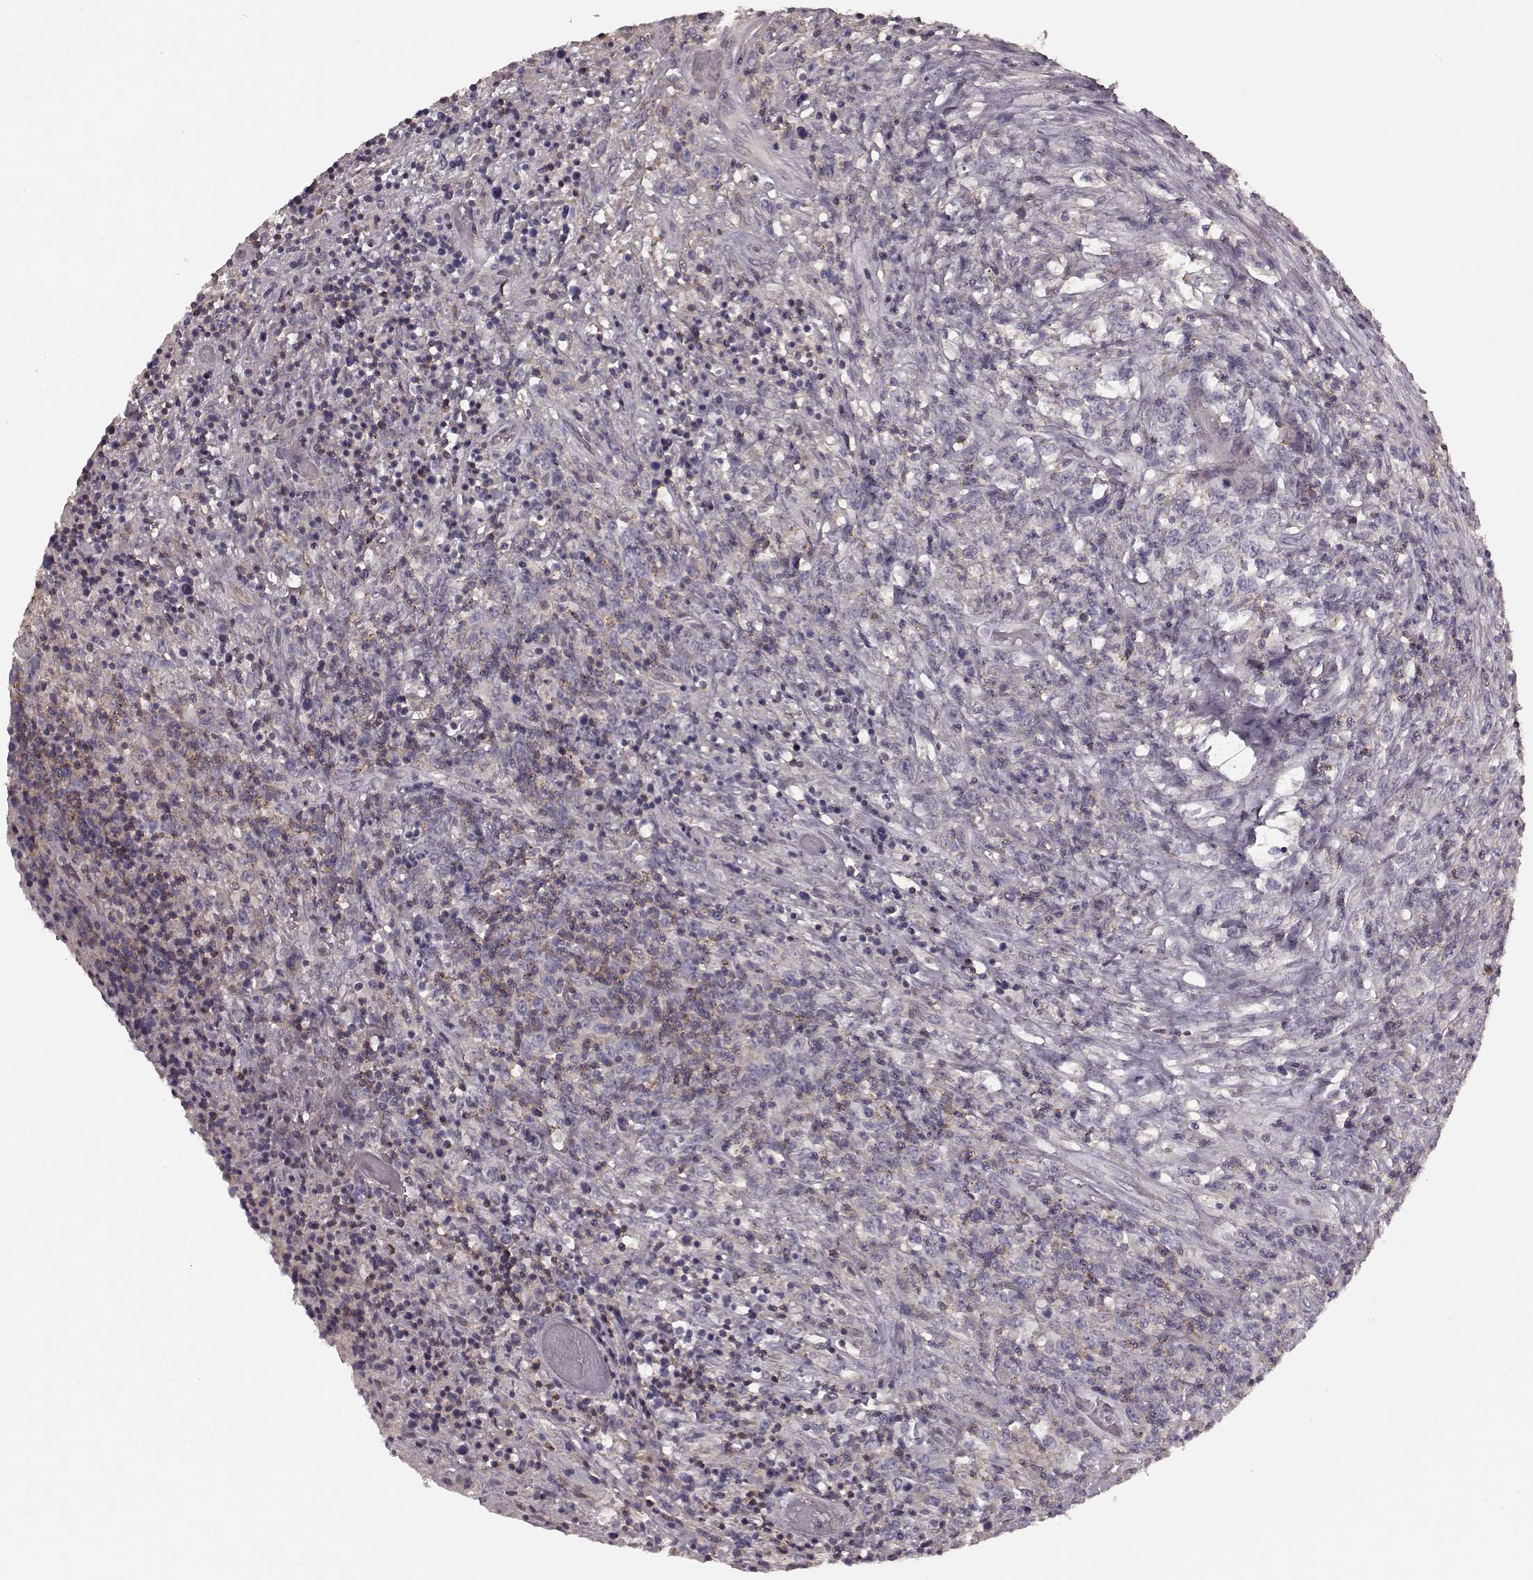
{"staining": {"intensity": "negative", "quantity": "none", "location": "none"}, "tissue": "lymphoma", "cell_type": "Tumor cells", "image_type": "cancer", "snomed": [{"axis": "morphology", "description": "Malignant lymphoma, non-Hodgkin's type, High grade"}, {"axis": "topography", "description": "Lung"}], "caption": "DAB immunohistochemical staining of human high-grade malignant lymphoma, non-Hodgkin's type shows no significant staining in tumor cells.", "gene": "PDCD1", "patient": {"sex": "male", "age": 79}}